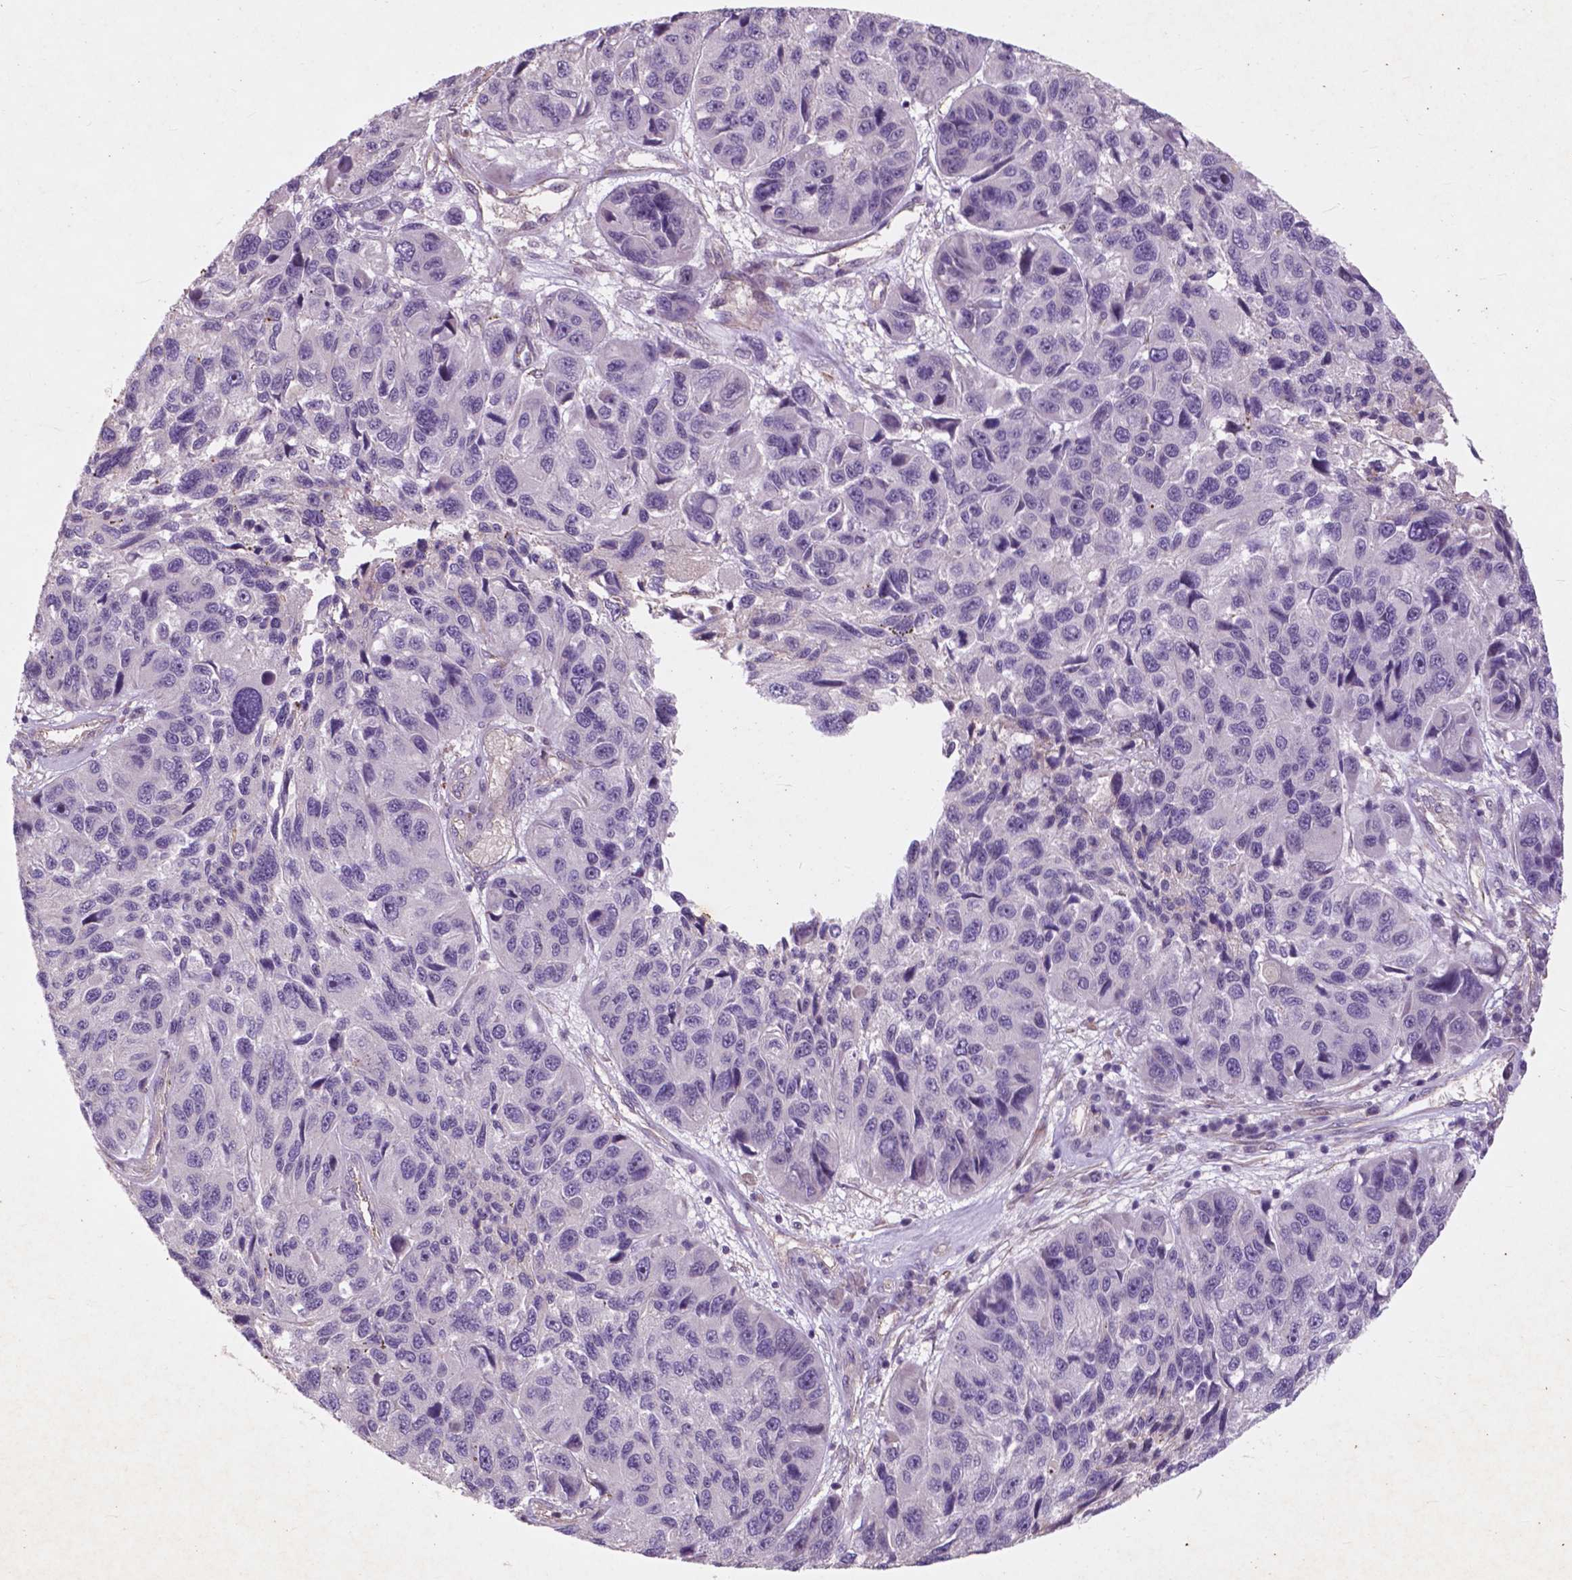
{"staining": {"intensity": "negative", "quantity": "none", "location": "none"}, "tissue": "melanoma", "cell_type": "Tumor cells", "image_type": "cancer", "snomed": [{"axis": "morphology", "description": "Malignant melanoma, NOS"}, {"axis": "topography", "description": "Skin"}], "caption": "The histopathology image reveals no staining of tumor cells in malignant melanoma. (Immunohistochemistry (ihc), brightfield microscopy, high magnification).", "gene": "RFPL4B", "patient": {"sex": "male", "age": 53}}